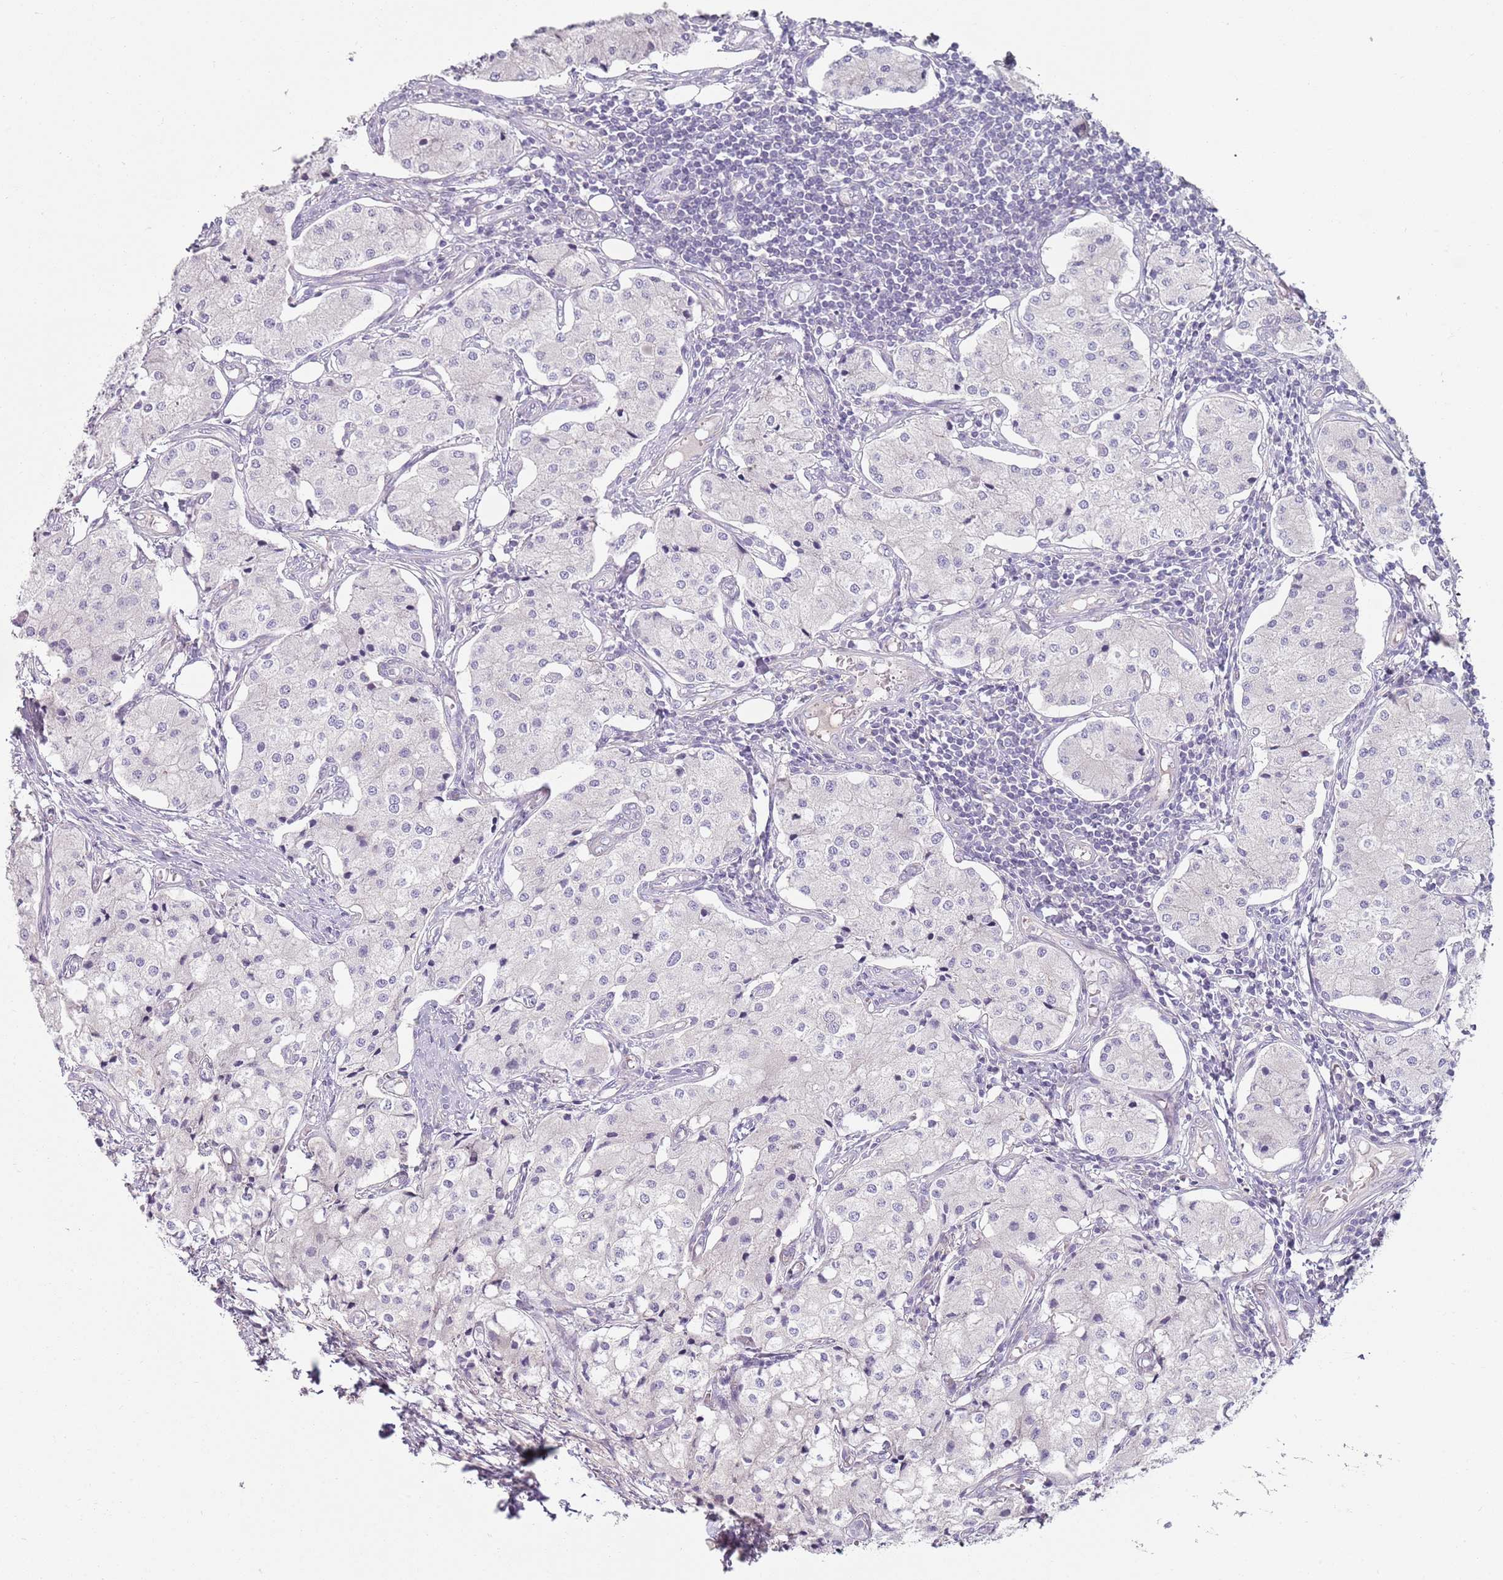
{"staining": {"intensity": "negative", "quantity": "none", "location": "none"}, "tissue": "carcinoid", "cell_type": "Tumor cells", "image_type": "cancer", "snomed": [{"axis": "morphology", "description": "Carcinoid, malignant, NOS"}, {"axis": "topography", "description": "Colon"}], "caption": "A micrograph of human carcinoid is negative for staining in tumor cells.", "gene": "SLC26A6", "patient": {"sex": "female", "age": 52}}